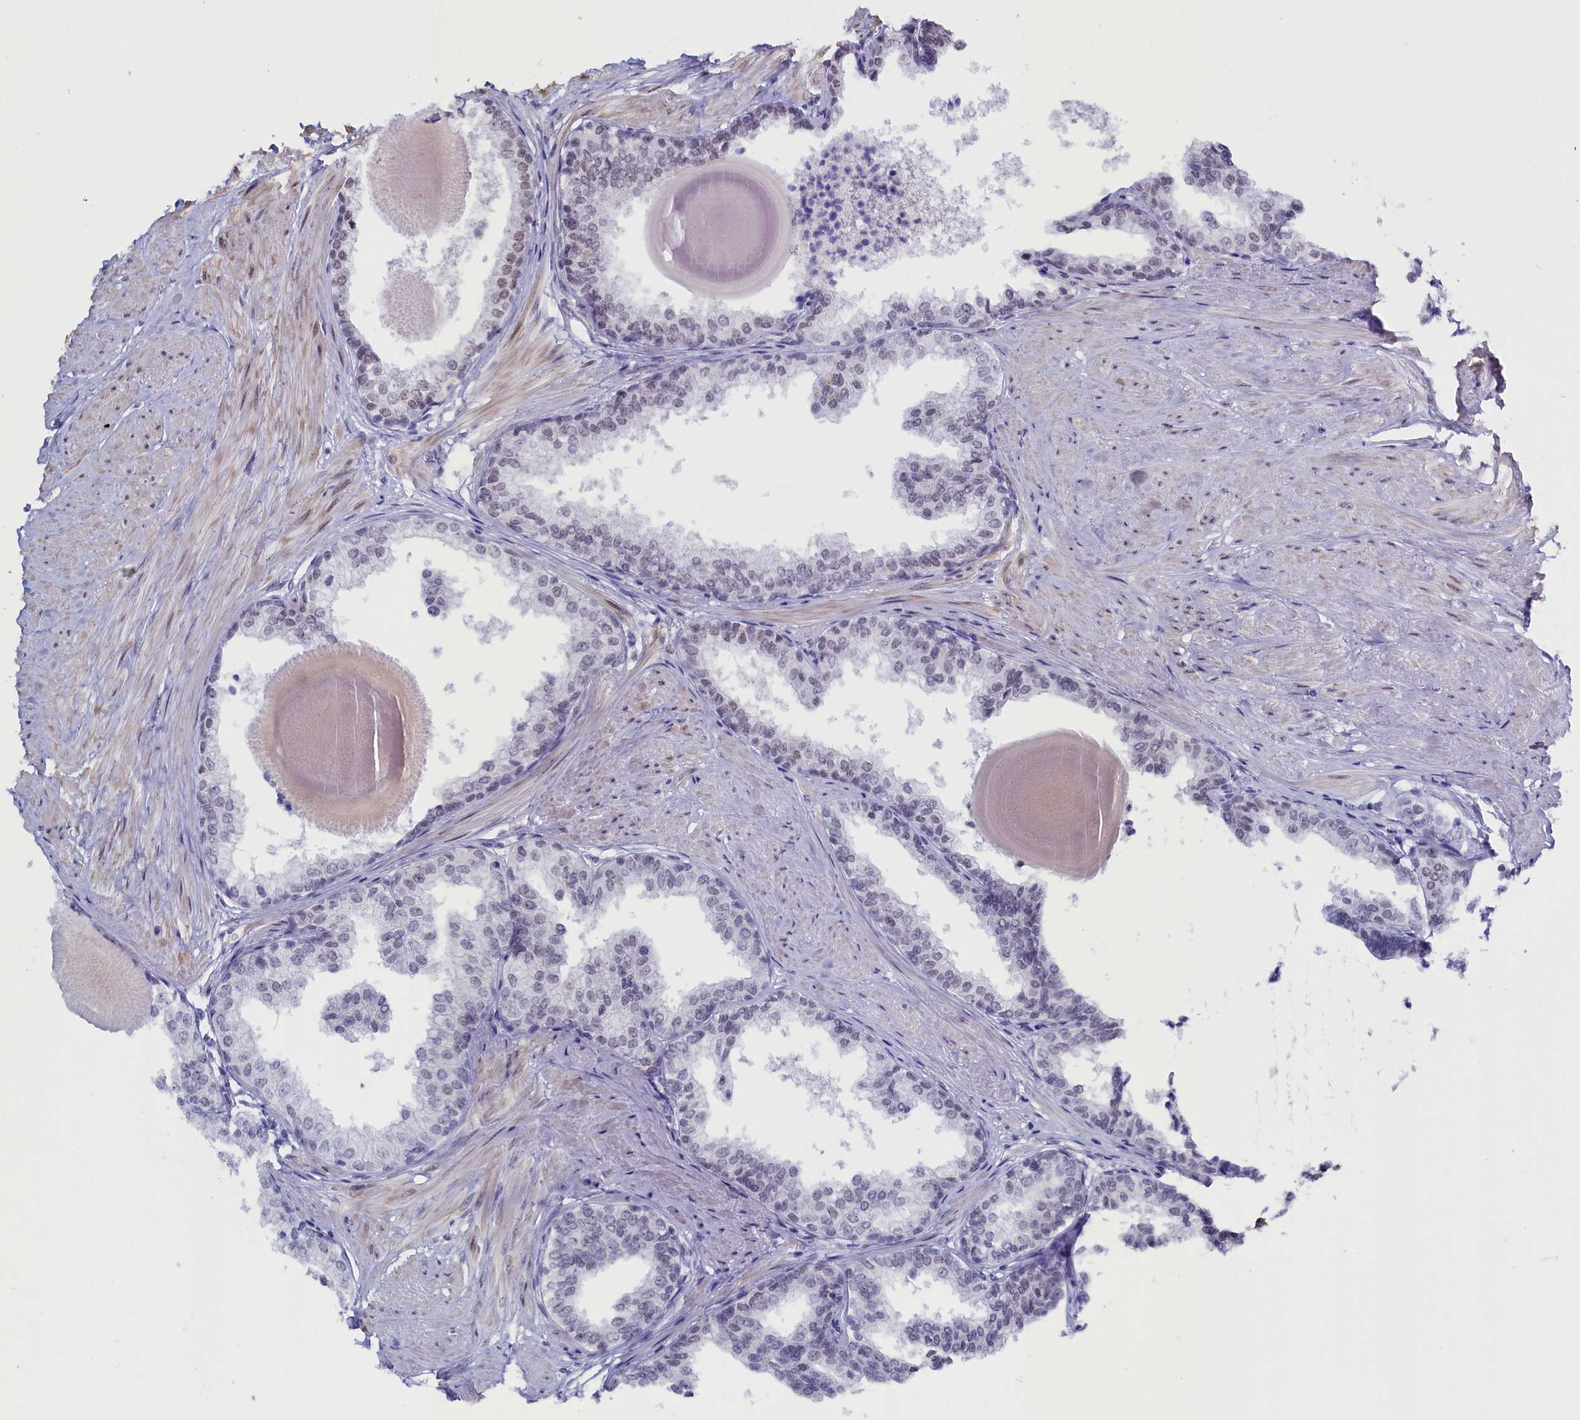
{"staining": {"intensity": "moderate", "quantity": "25%-75%", "location": "nuclear"}, "tissue": "prostate", "cell_type": "Glandular cells", "image_type": "normal", "snomed": [{"axis": "morphology", "description": "Normal tissue, NOS"}, {"axis": "topography", "description": "Prostate"}], "caption": "Glandular cells display moderate nuclear expression in approximately 25%-75% of cells in normal prostate.", "gene": "CD2BP2", "patient": {"sex": "male", "age": 48}}